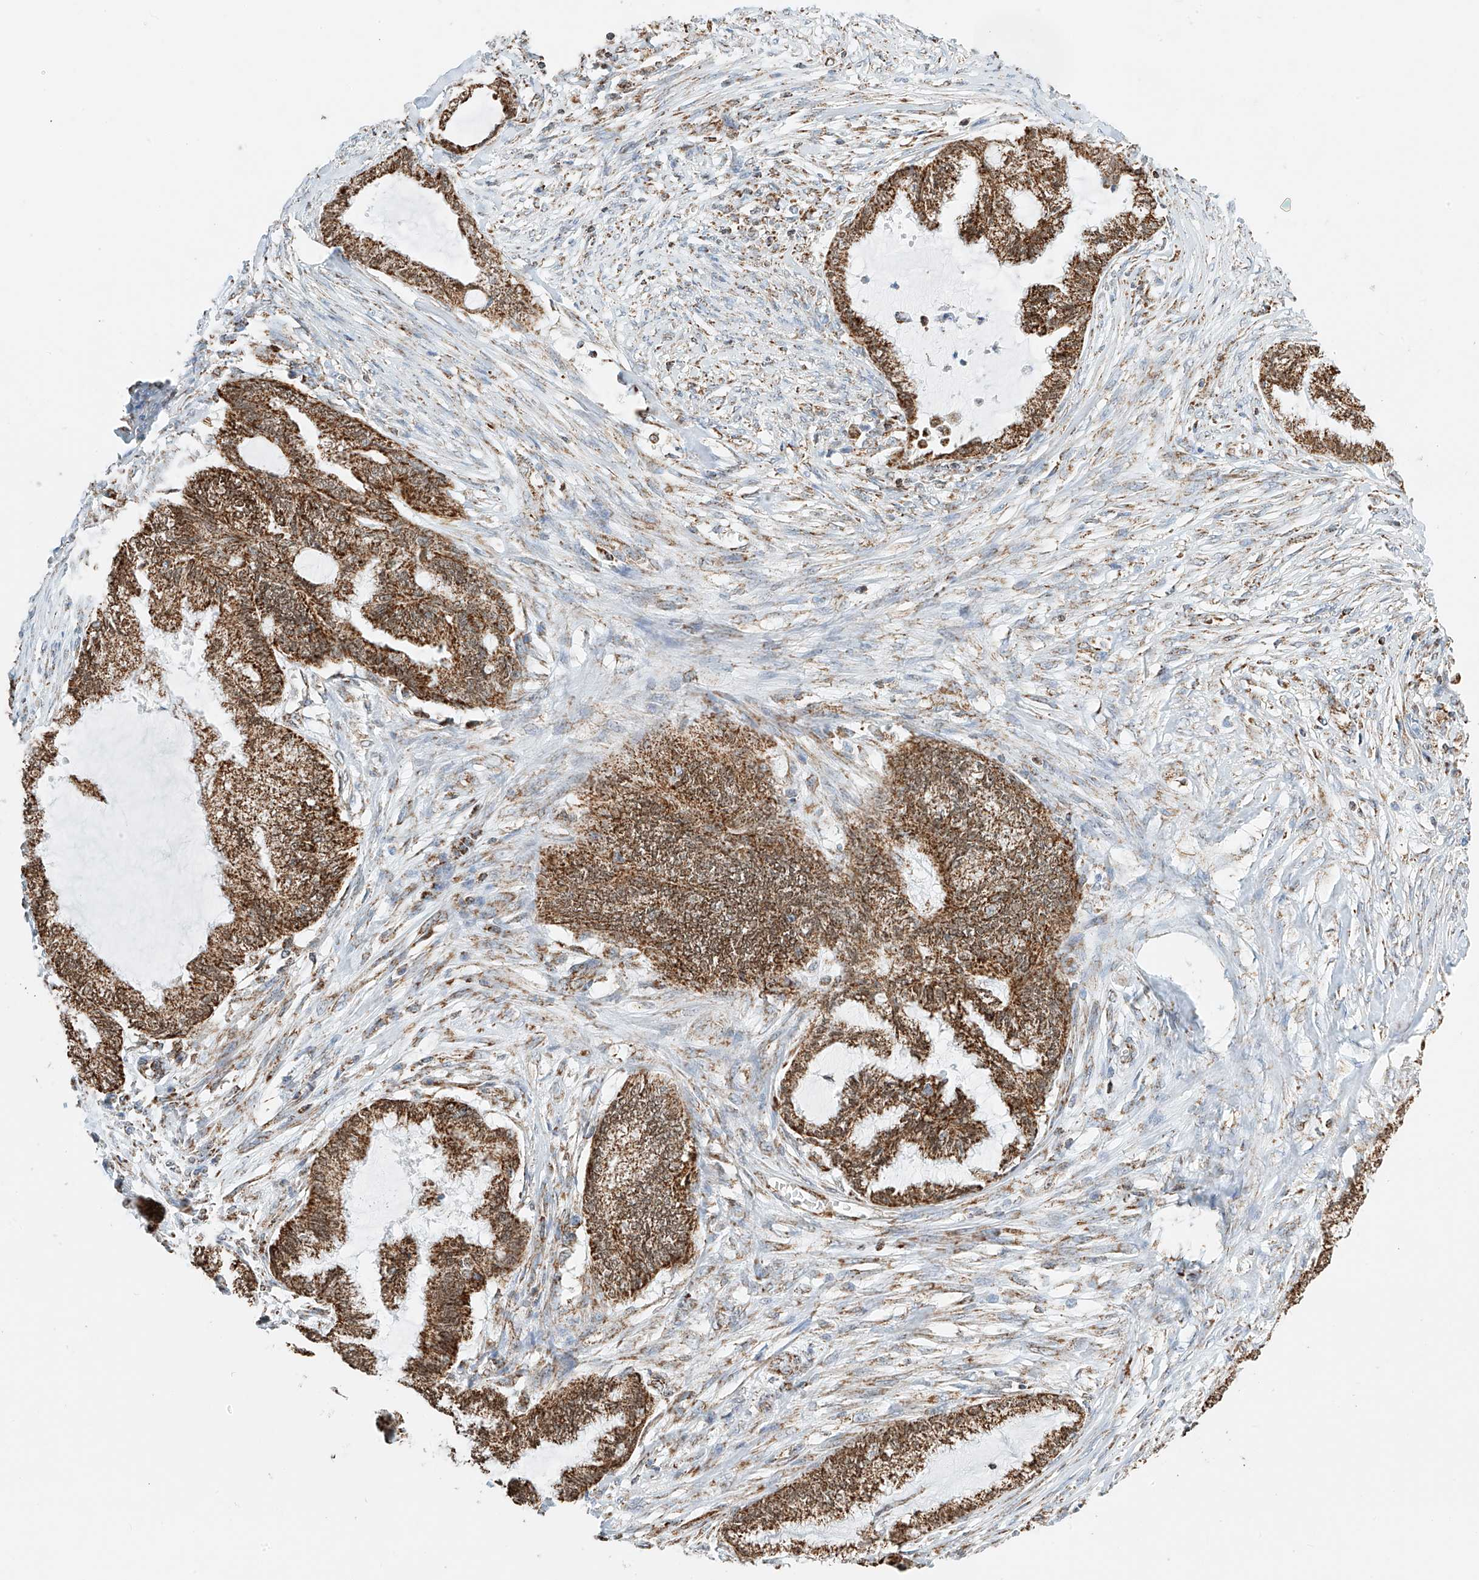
{"staining": {"intensity": "moderate", "quantity": ">75%", "location": "cytoplasmic/membranous"}, "tissue": "endometrial cancer", "cell_type": "Tumor cells", "image_type": "cancer", "snomed": [{"axis": "morphology", "description": "Adenocarcinoma, NOS"}, {"axis": "topography", "description": "Endometrium"}], "caption": "Immunohistochemical staining of endometrial adenocarcinoma reveals medium levels of moderate cytoplasmic/membranous positivity in approximately >75% of tumor cells. (Stains: DAB in brown, nuclei in blue, Microscopy: brightfield microscopy at high magnification).", "gene": "PPA2", "patient": {"sex": "female", "age": 86}}